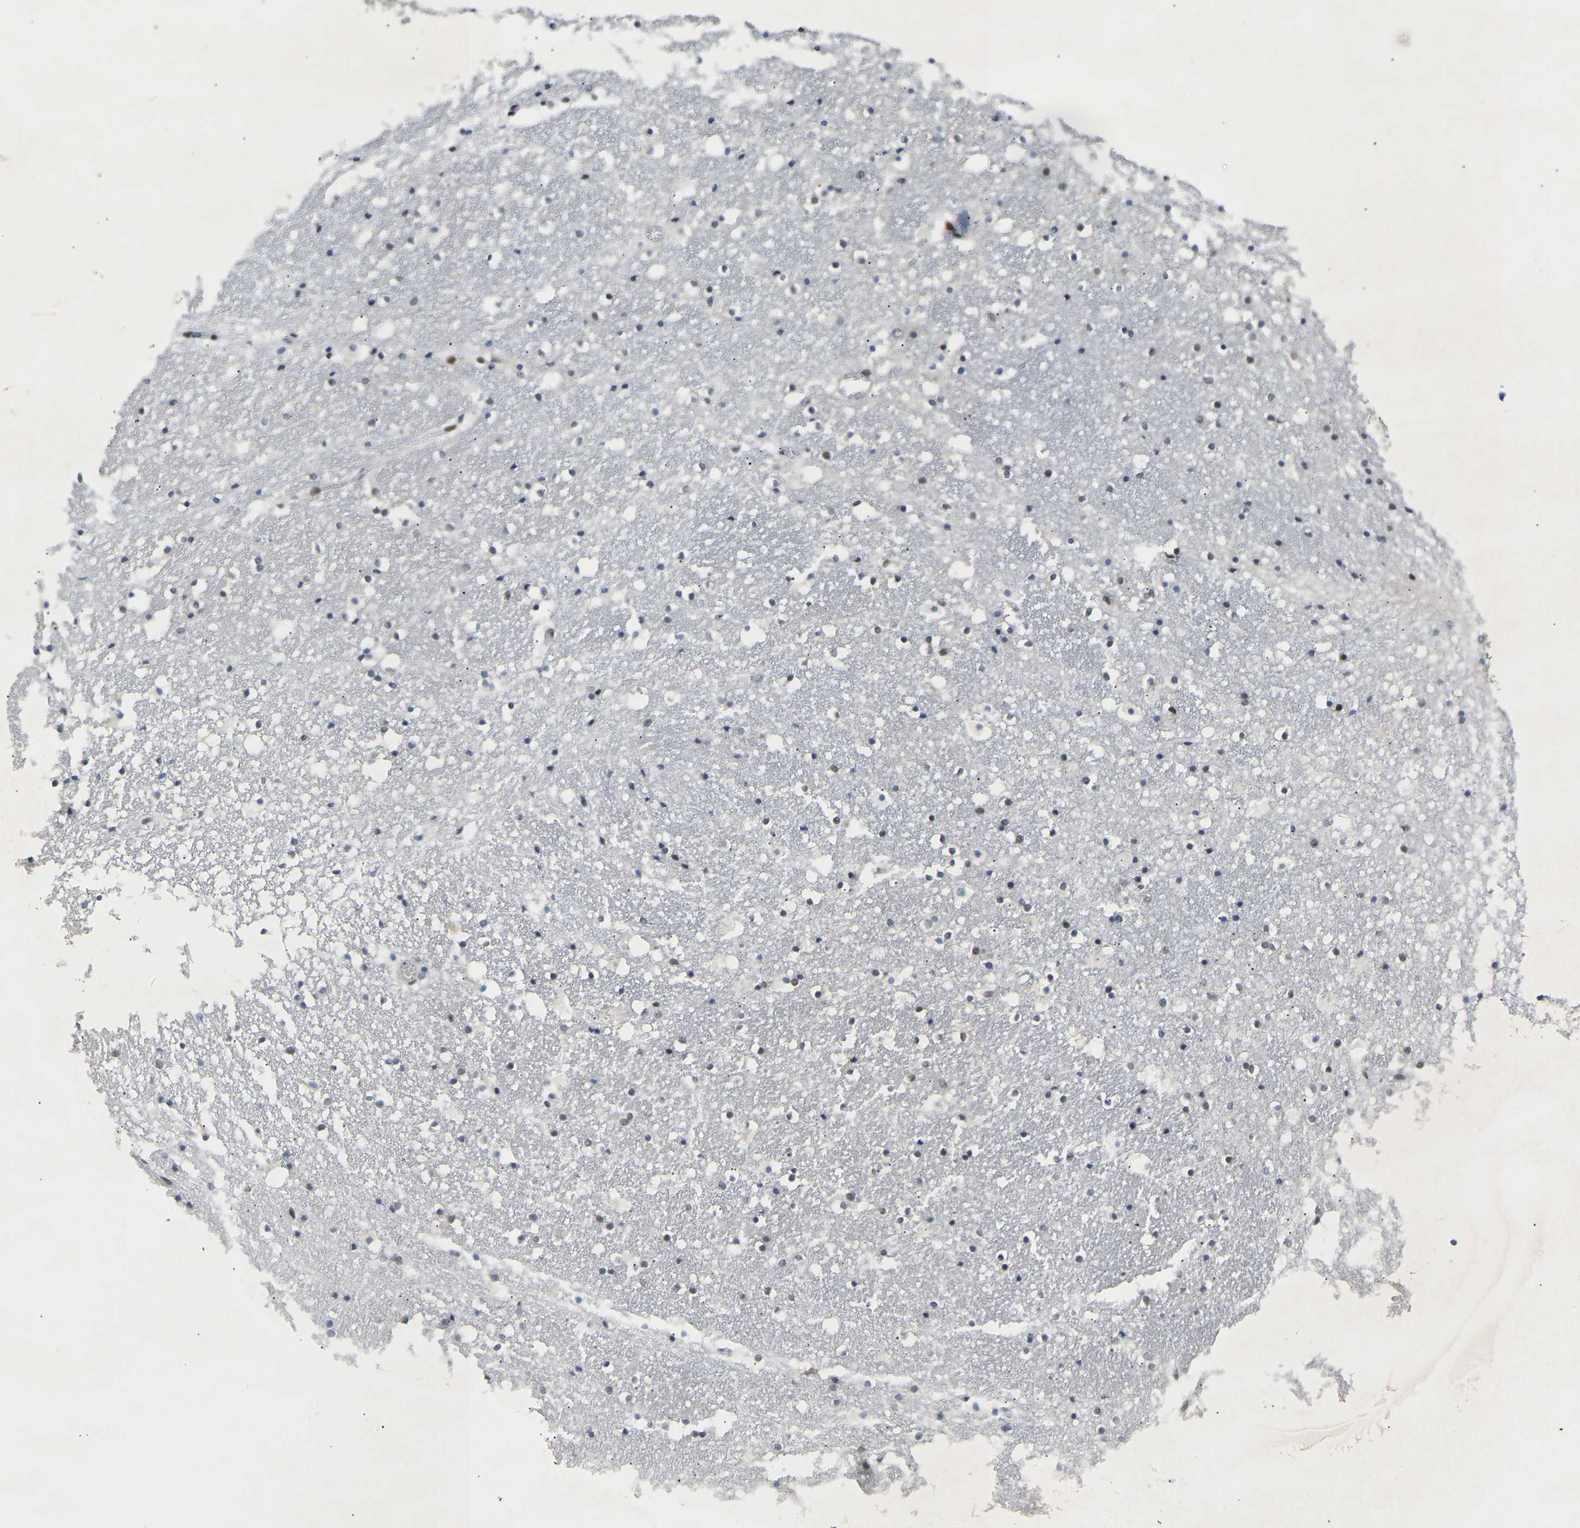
{"staining": {"intensity": "strong", "quantity": "<25%", "location": "nuclear"}, "tissue": "caudate", "cell_type": "Glial cells", "image_type": "normal", "snomed": [{"axis": "morphology", "description": "Normal tissue, NOS"}, {"axis": "topography", "description": "Lateral ventricle wall"}], "caption": "Caudate stained with IHC reveals strong nuclear positivity in about <25% of glial cells.", "gene": "NELFB", "patient": {"sex": "male", "age": 45}}